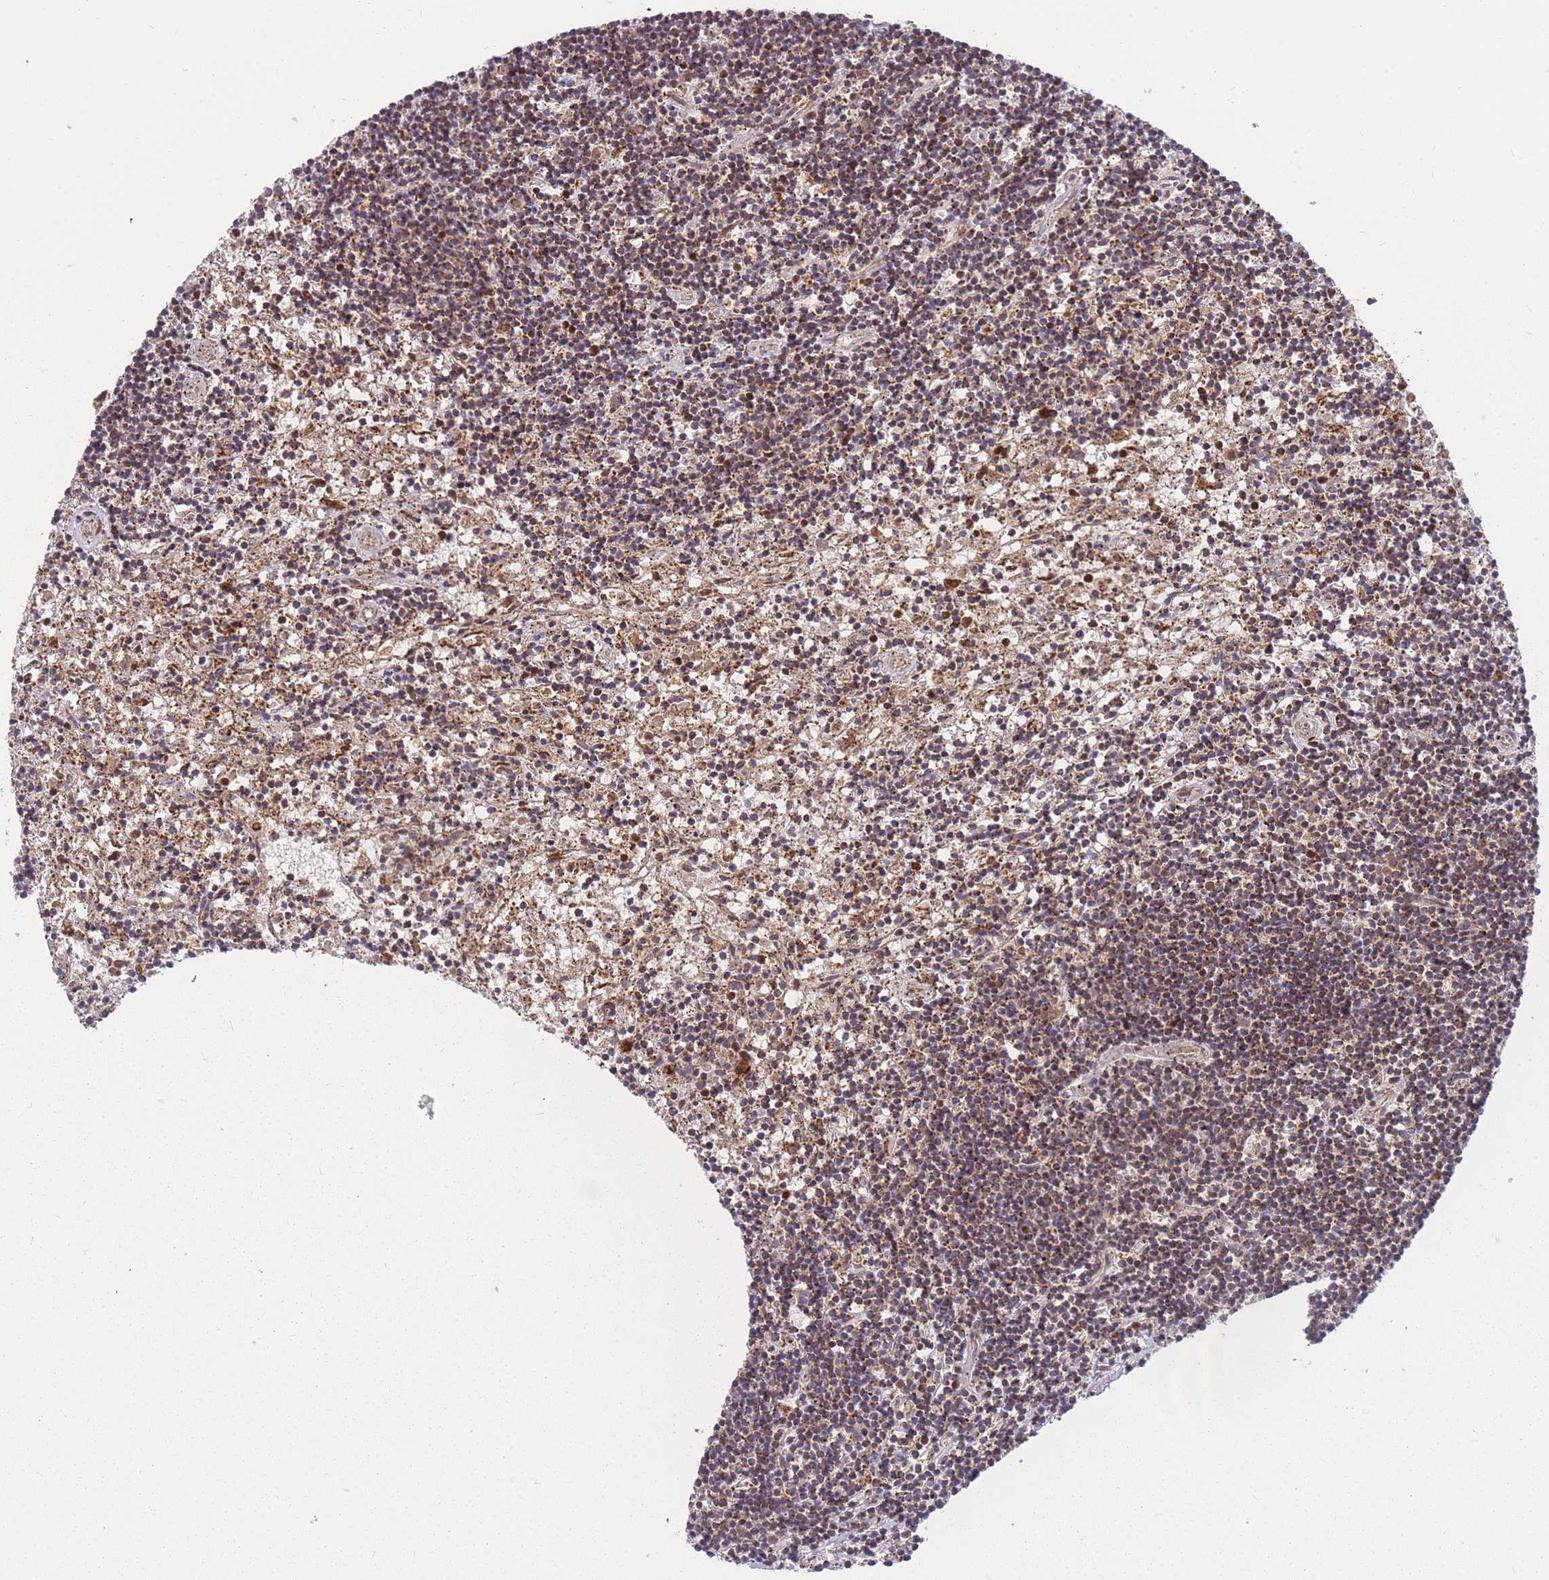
{"staining": {"intensity": "moderate", "quantity": "25%-75%", "location": "cytoplasmic/membranous"}, "tissue": "lymphoma", "cell_type": "Tumor cells", "image_type": "cancer", "snomed": [{"axis": "morphology", "description": "Malignant lymphoma, non-Hodgkin's type, Low grade"}, {"axis": "topography", "description": "Spleen"}], "caption": "IHC staining of malignant lymphoma, non-Hodgkin's type (low-grade), which reveals medium levels of moderate cytoplasmic/membranous positivity in about 25%-75% of tumor cells indicating moderate cytoplasmic/membranous protein expression. The staining was performed using DAB (brown) for protein detection and nuclei were counterstained in hematoxylin (blue).", "gene": "SLC35B4", "patient": {"sex": "male", "age": 76}}